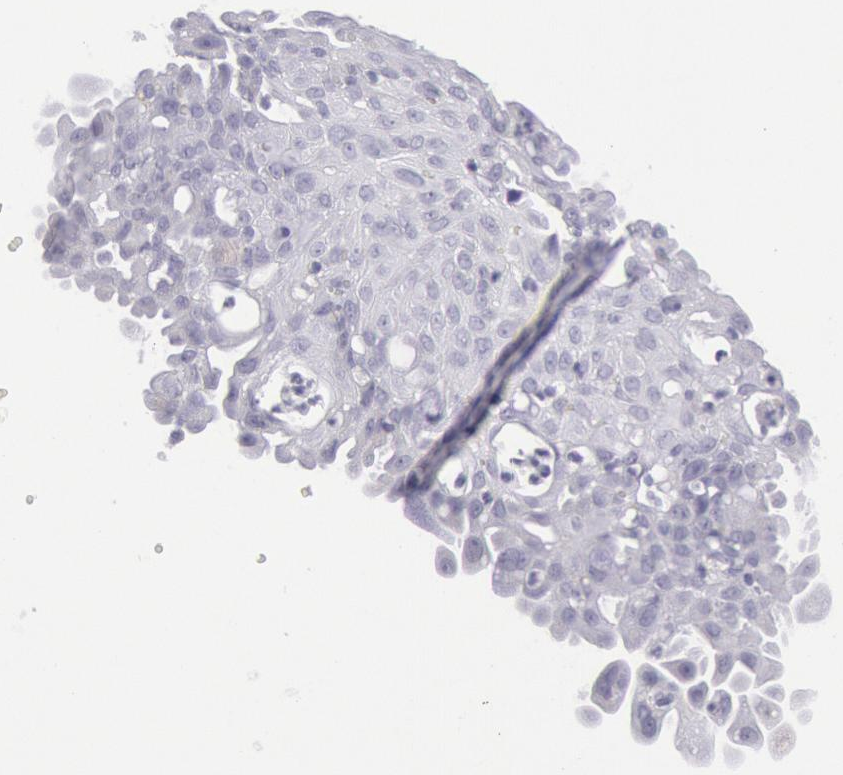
{"staining": {"intensity": "negative", "quantity": "none", "location": "none"}, "tissue": "cervical cancer", "cell_type": "Tumor cells", "image_type": "cancer", "snomed": [{"axis": "morphology", "description": "Normal tissue, NOS"}, {"axis": "morphology", "description": "Squamous cell carcinoma, NOS"}, {"axis": "topography", "description": "Cervix"}], "caption": "Cervical cancer was stained to show a protein in brown. There is no significant staining in tumor cells.", "gene": "CDH13", "patient": {"sex": "female", "age": 45}}